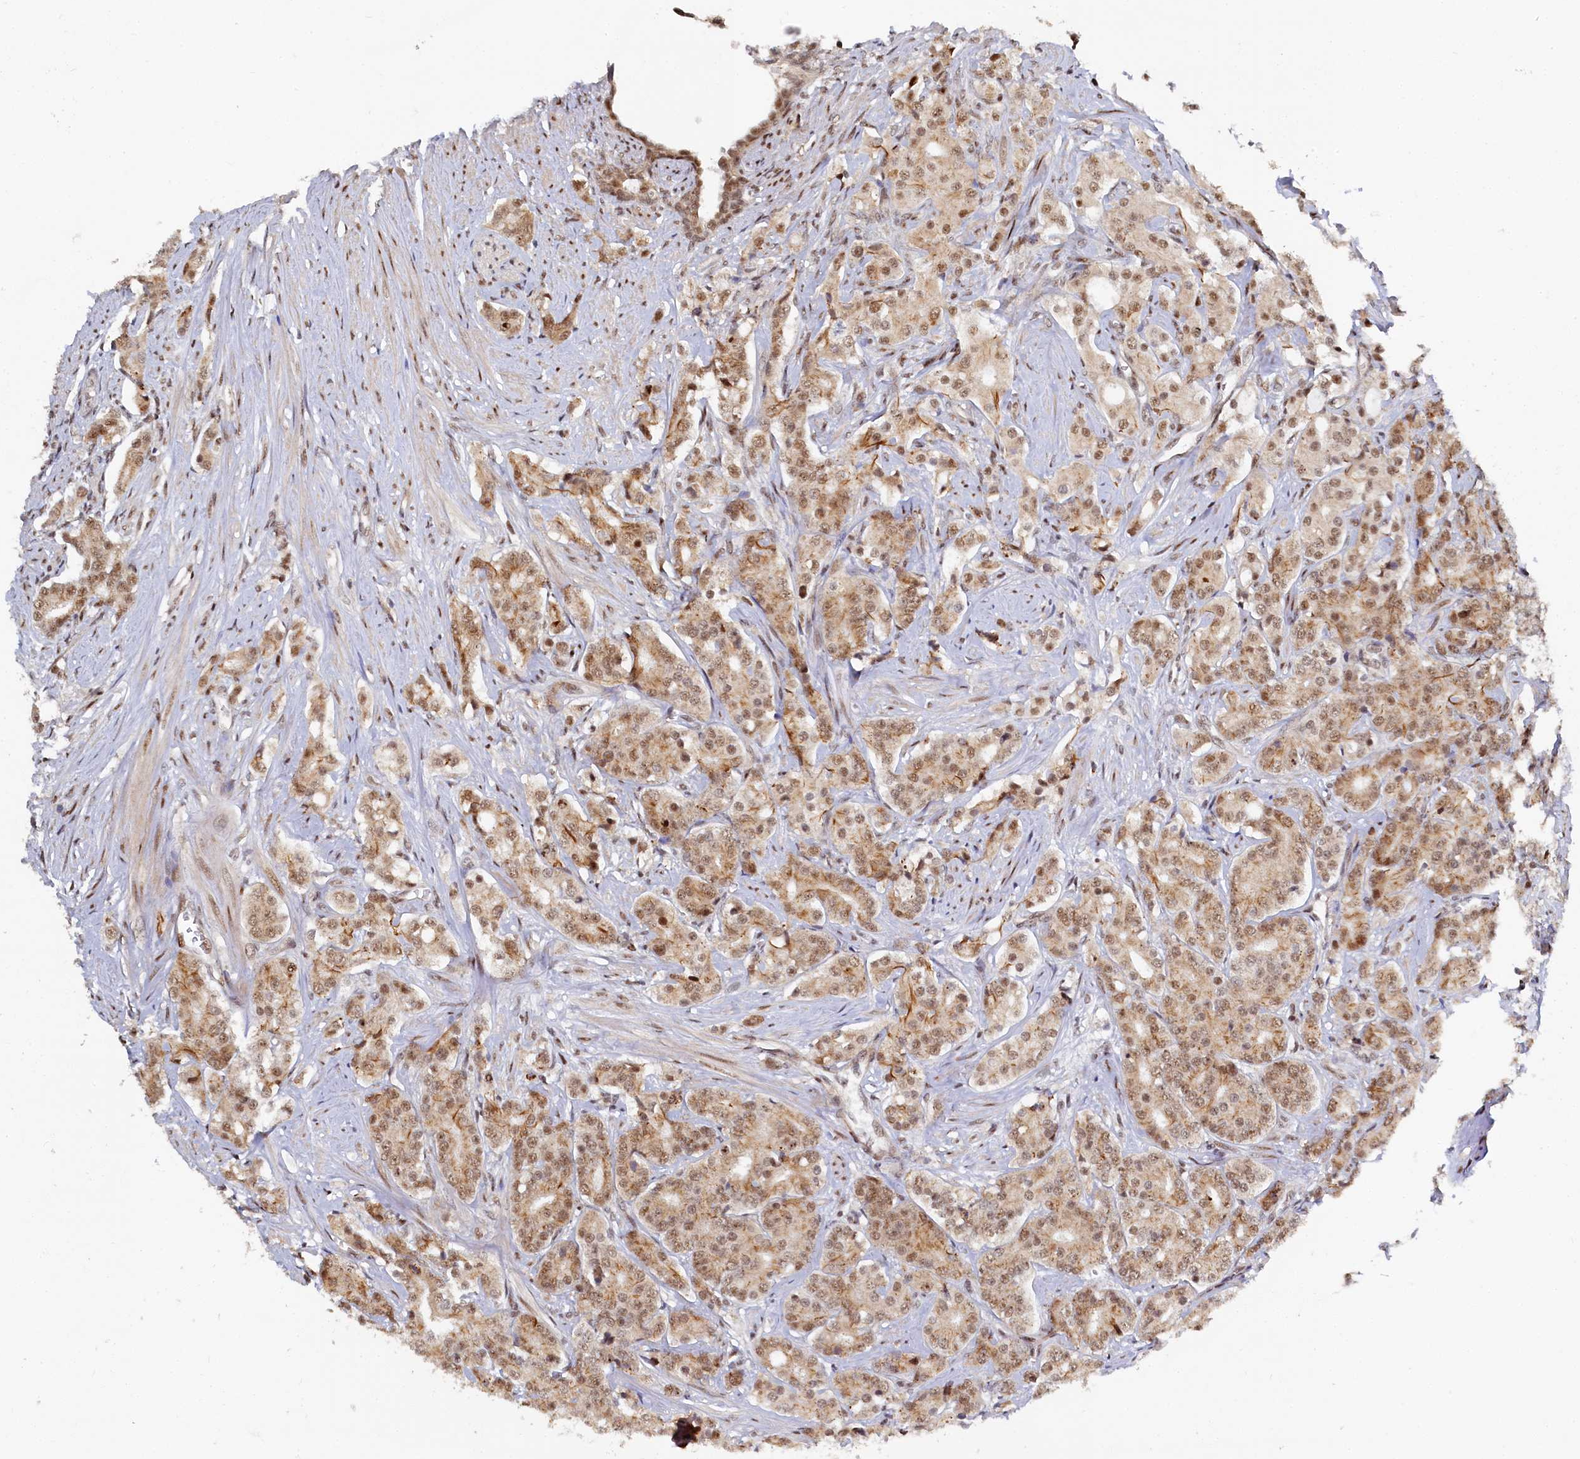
{"staining": {"intensity": "moderate", "quantity": ">75%", "location": "cytoplasmic/membranous,nuclear"}, "tissue": "prostate cancer", "cell_type": "Tumor cells", "image_type": "cancer", "snomed": [{"axis": "morphology", "description": "Adenocarcinoma, High grade"}, {"axis": "topography", "description": "Prostate"}], "caption": "Prostate cancer stained with a protein marker exhibits moderate staining in tumor cells.", "gene": "BUB3", "patient": {"sex": "male", "age": 62}}